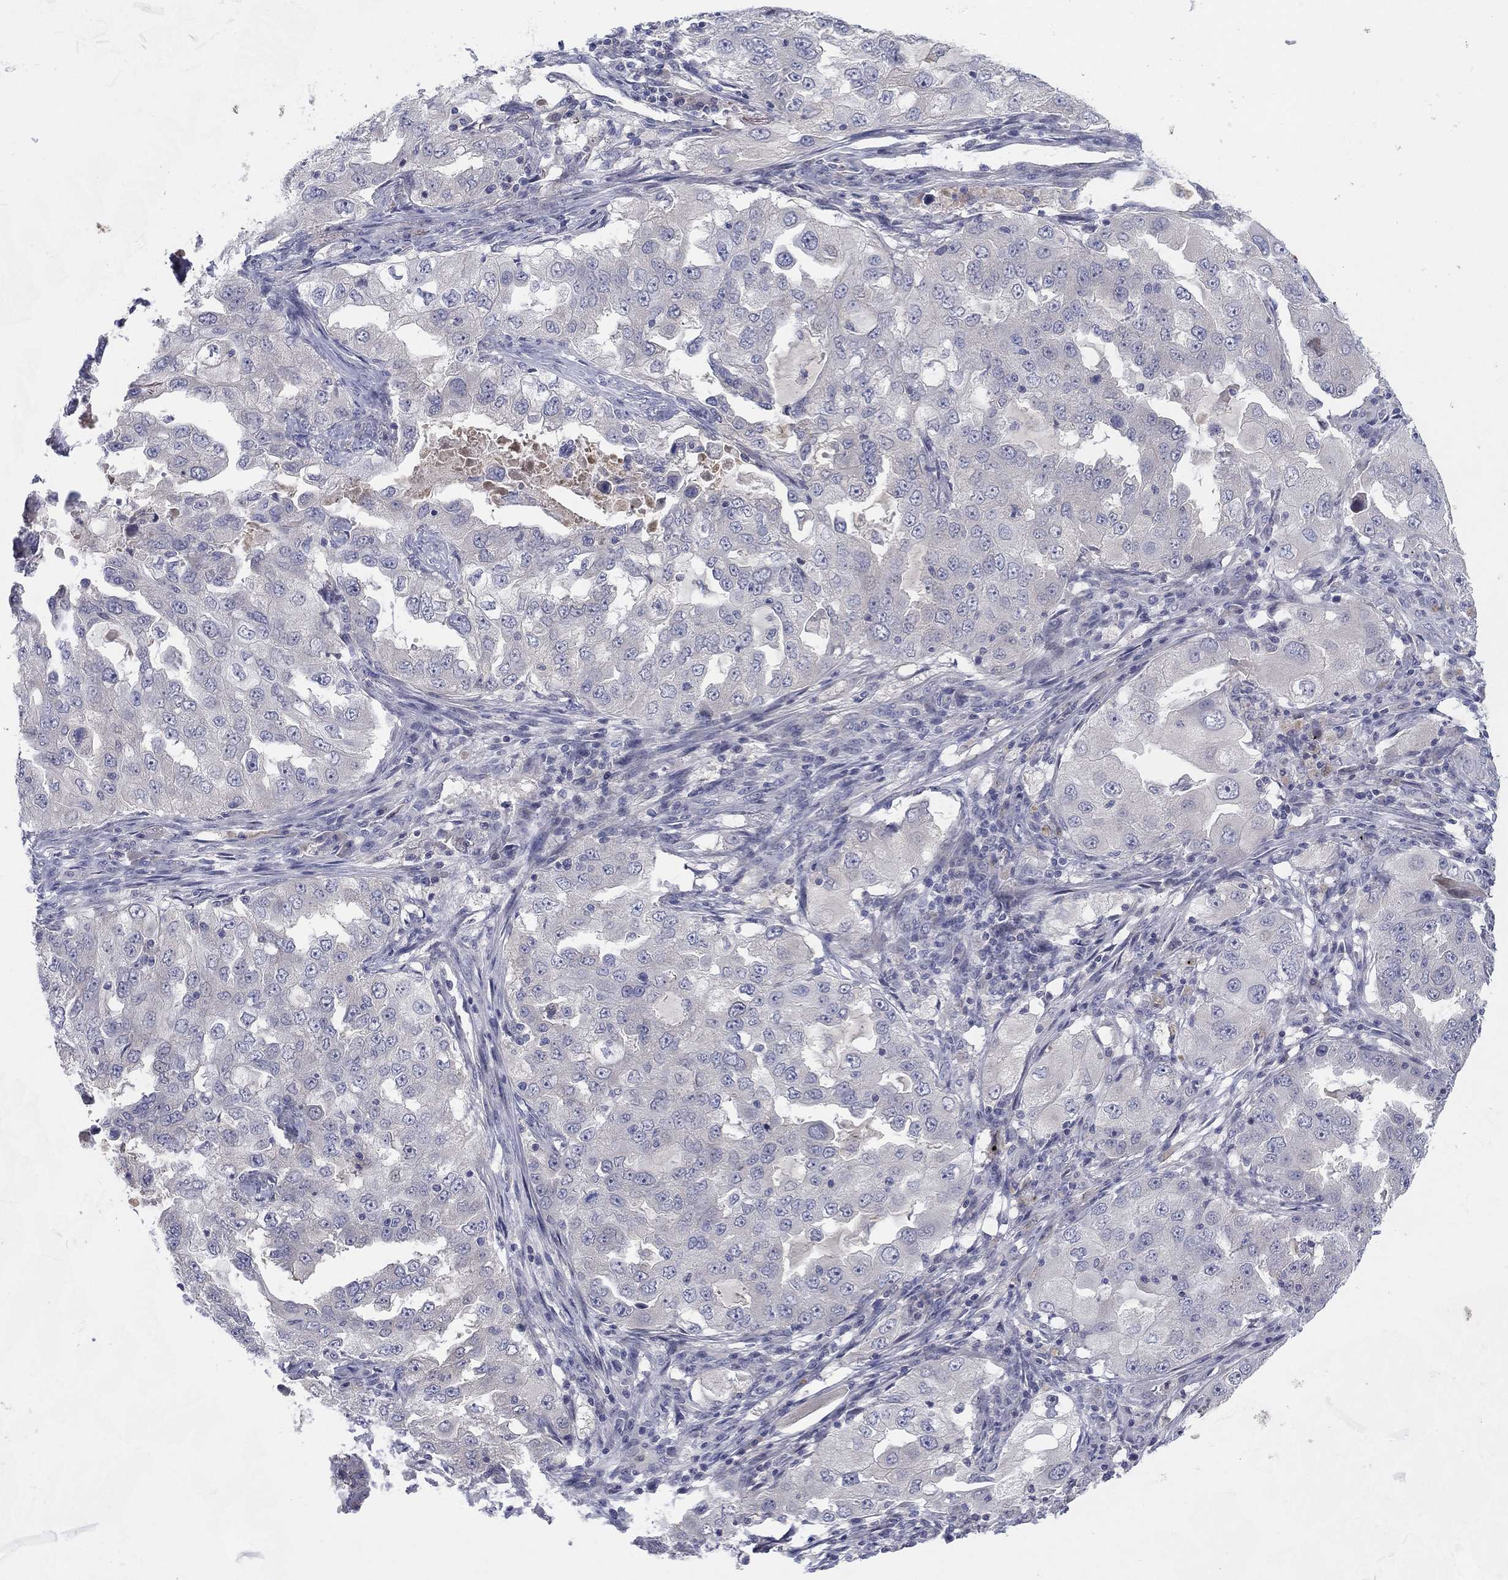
{"staining": {"intensity": "negative", "quantity": "none", "location": "none"}, "tissue": "lung cancer", "cell_type": "Tumor cells", "image_type": "cancer", "snomed": [{"axis": "morphology", "description": "Adenocarcinoma, NOS"}, {"axis": "topography", "description": "Lung"}], "caption": "An immunohistochemistry micrograph of lung adenocarcinoma is shown. There is no staining in tumor cells of lung adenocarcinoma.", "gene": "AMN1", "patient": {"sex": "female", "age": 61}}